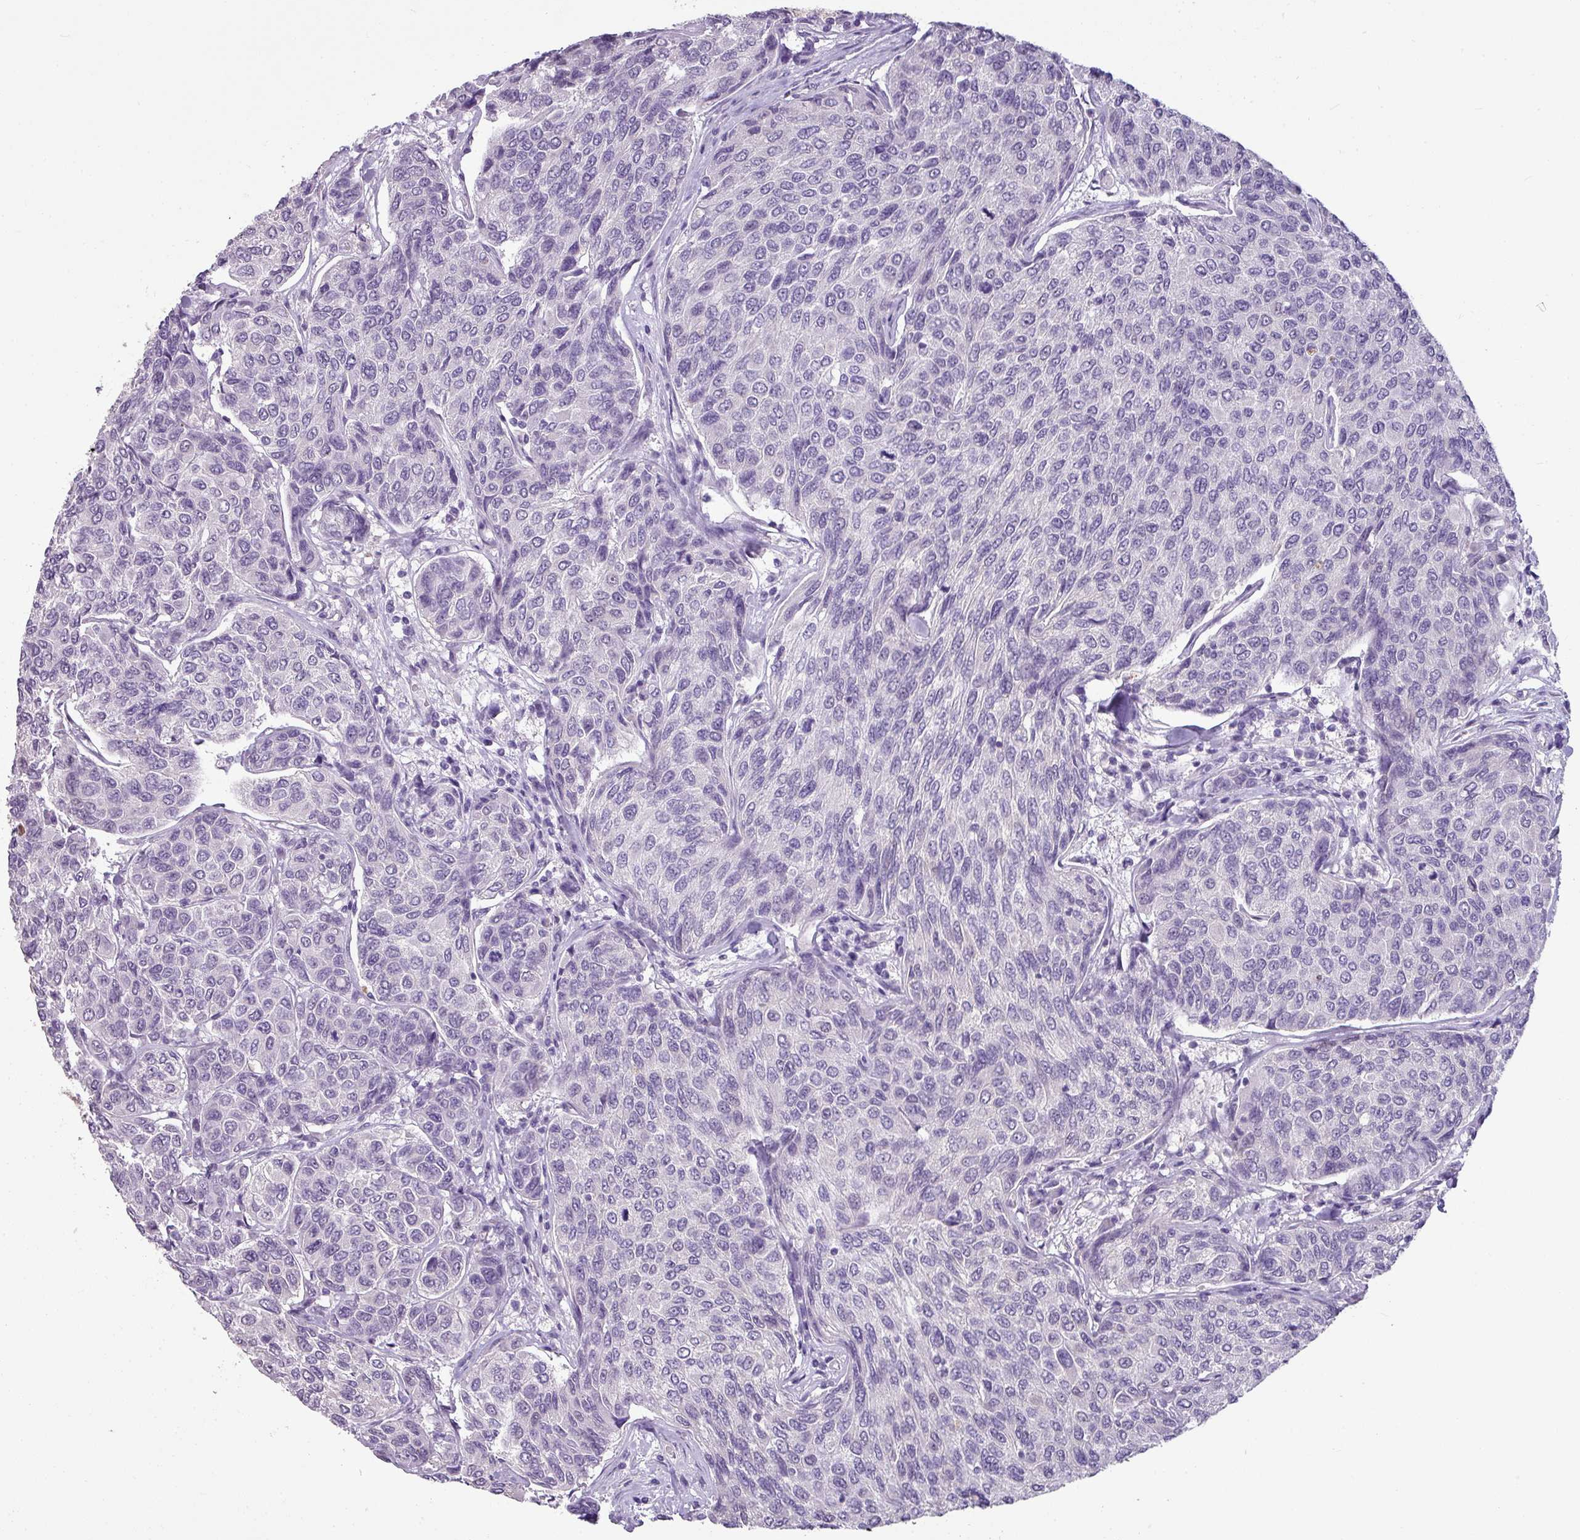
{"staining": {"intensity": "negative", "quantity": "none", "location": "none"}, "tissue": "breast cancer", "cell_type": "Tumor cells", "image_type": "cancer", "snomed": [{"axis": "morphology", "description": "Duct carcinoma"}, {"axis": "topography", "description": "Breast"}], "caption": "Immunohistochemistry (IHC) micrograph of neoplastic tissue: human breast intraductal carcinoma stained with DAB (3,3'-diaminobenzidine) exhibits no significant protein positivity in tumor cells.", "gene": "TTLL12", "patient": {"sex": "female", "age": 55}}